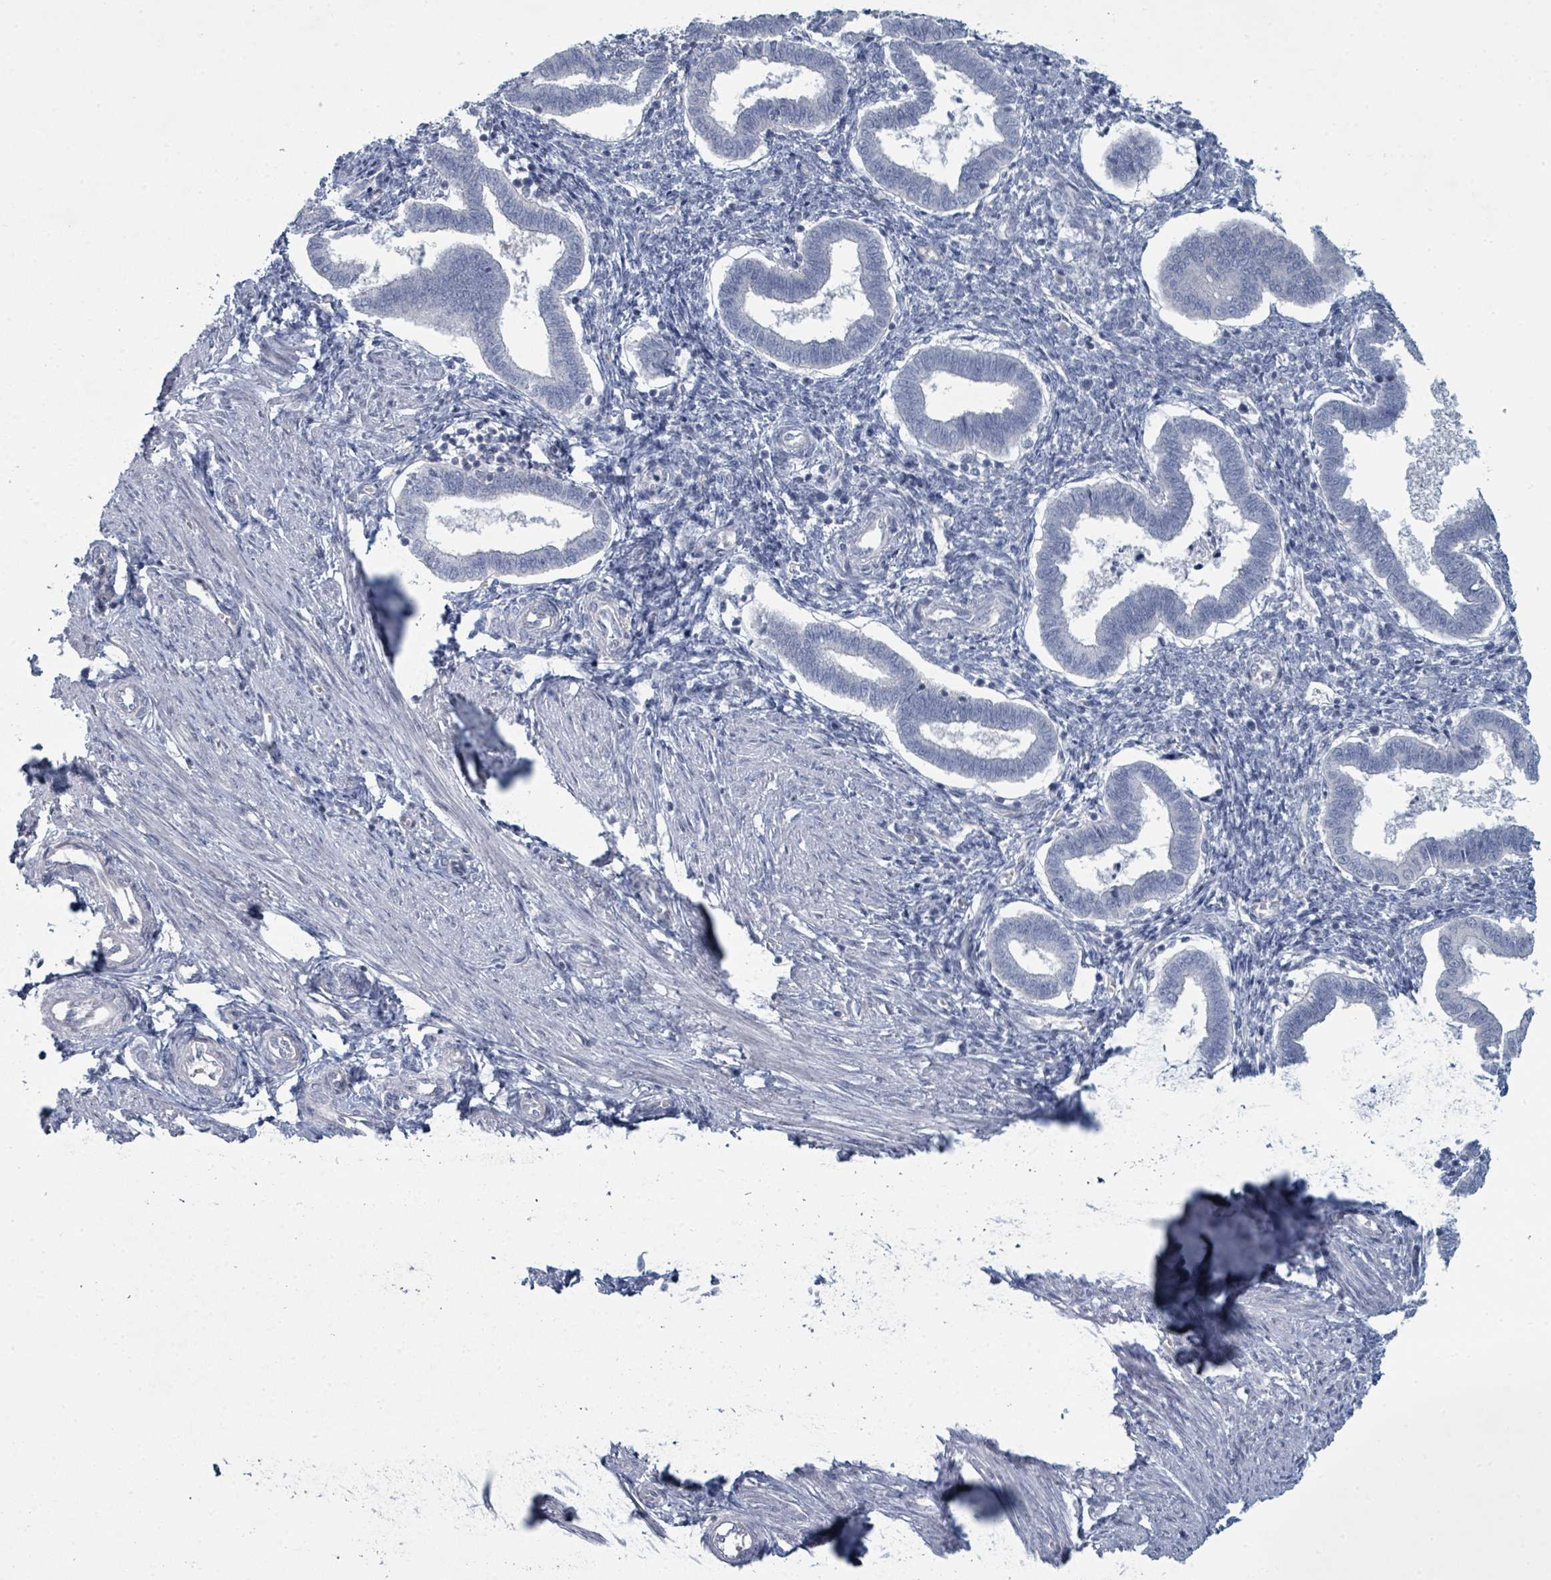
{"staining": {"intensity": "negative", "quantity": "none", "location": "none"}, "tissue": "endometrium", "cell_type": "Cells in endometrial stroma", "image_type": "normal", "snomed": [{"axis": "morphology", "description": "Normal tissue, NOS"}, {"axis": "topography", "description": "Endometrium"}], "caption": "IHC histopathology image of benign endometrium: human endometrium stained with DAB reveals no significant protein staining in cells in endometrial stroma. (Stains: DAB (3,3'-diaminobenzidine) immunohistochemistry (IHC) with hematoxylin counter stain, Microscopy: brightfield microscopy at high magnification).", "gene": "SLC25A45", "patient": {"sex": "female", "age": 24}}